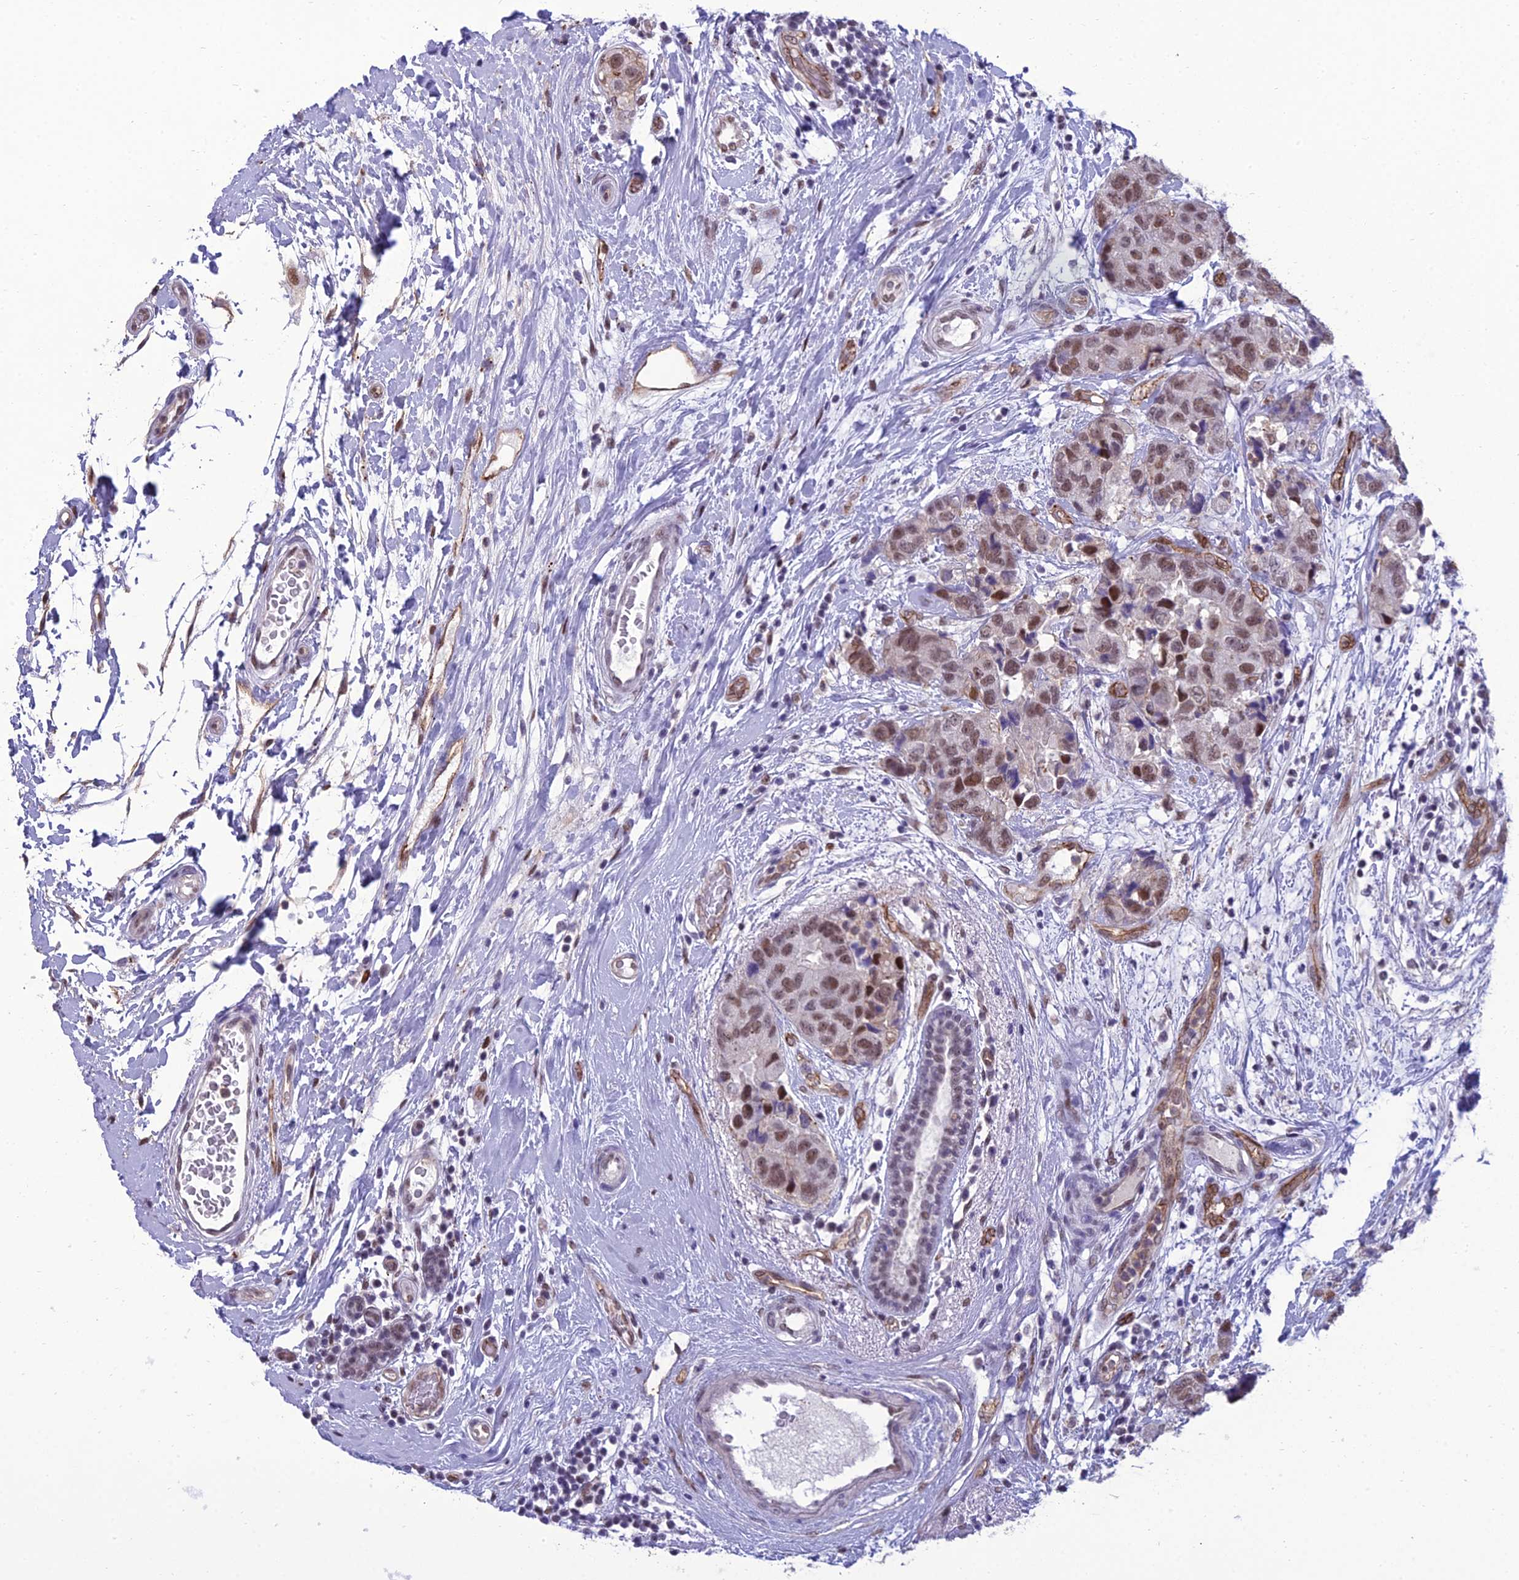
{"staining": {"intensity": "moderate", "quantity": ">75%", "location": "nuclear"}, "tissue": "breast cancer", "cell_type": "Tumor cells", "image_type": "cancer", "snomed": [{"axis": "morphology", "description": "Duct carcinoma"}, {"axis": "topography", "description": "Breast"}], "caption": "Approximately >75% of tumor cells in human breast cancer (intraductal carcinoma) show moderate nuclear protein expression as visualized by brown immunohistochemical staining.", "gene": "RANBP3", "patient": {"sex": "female", "age": 62}}